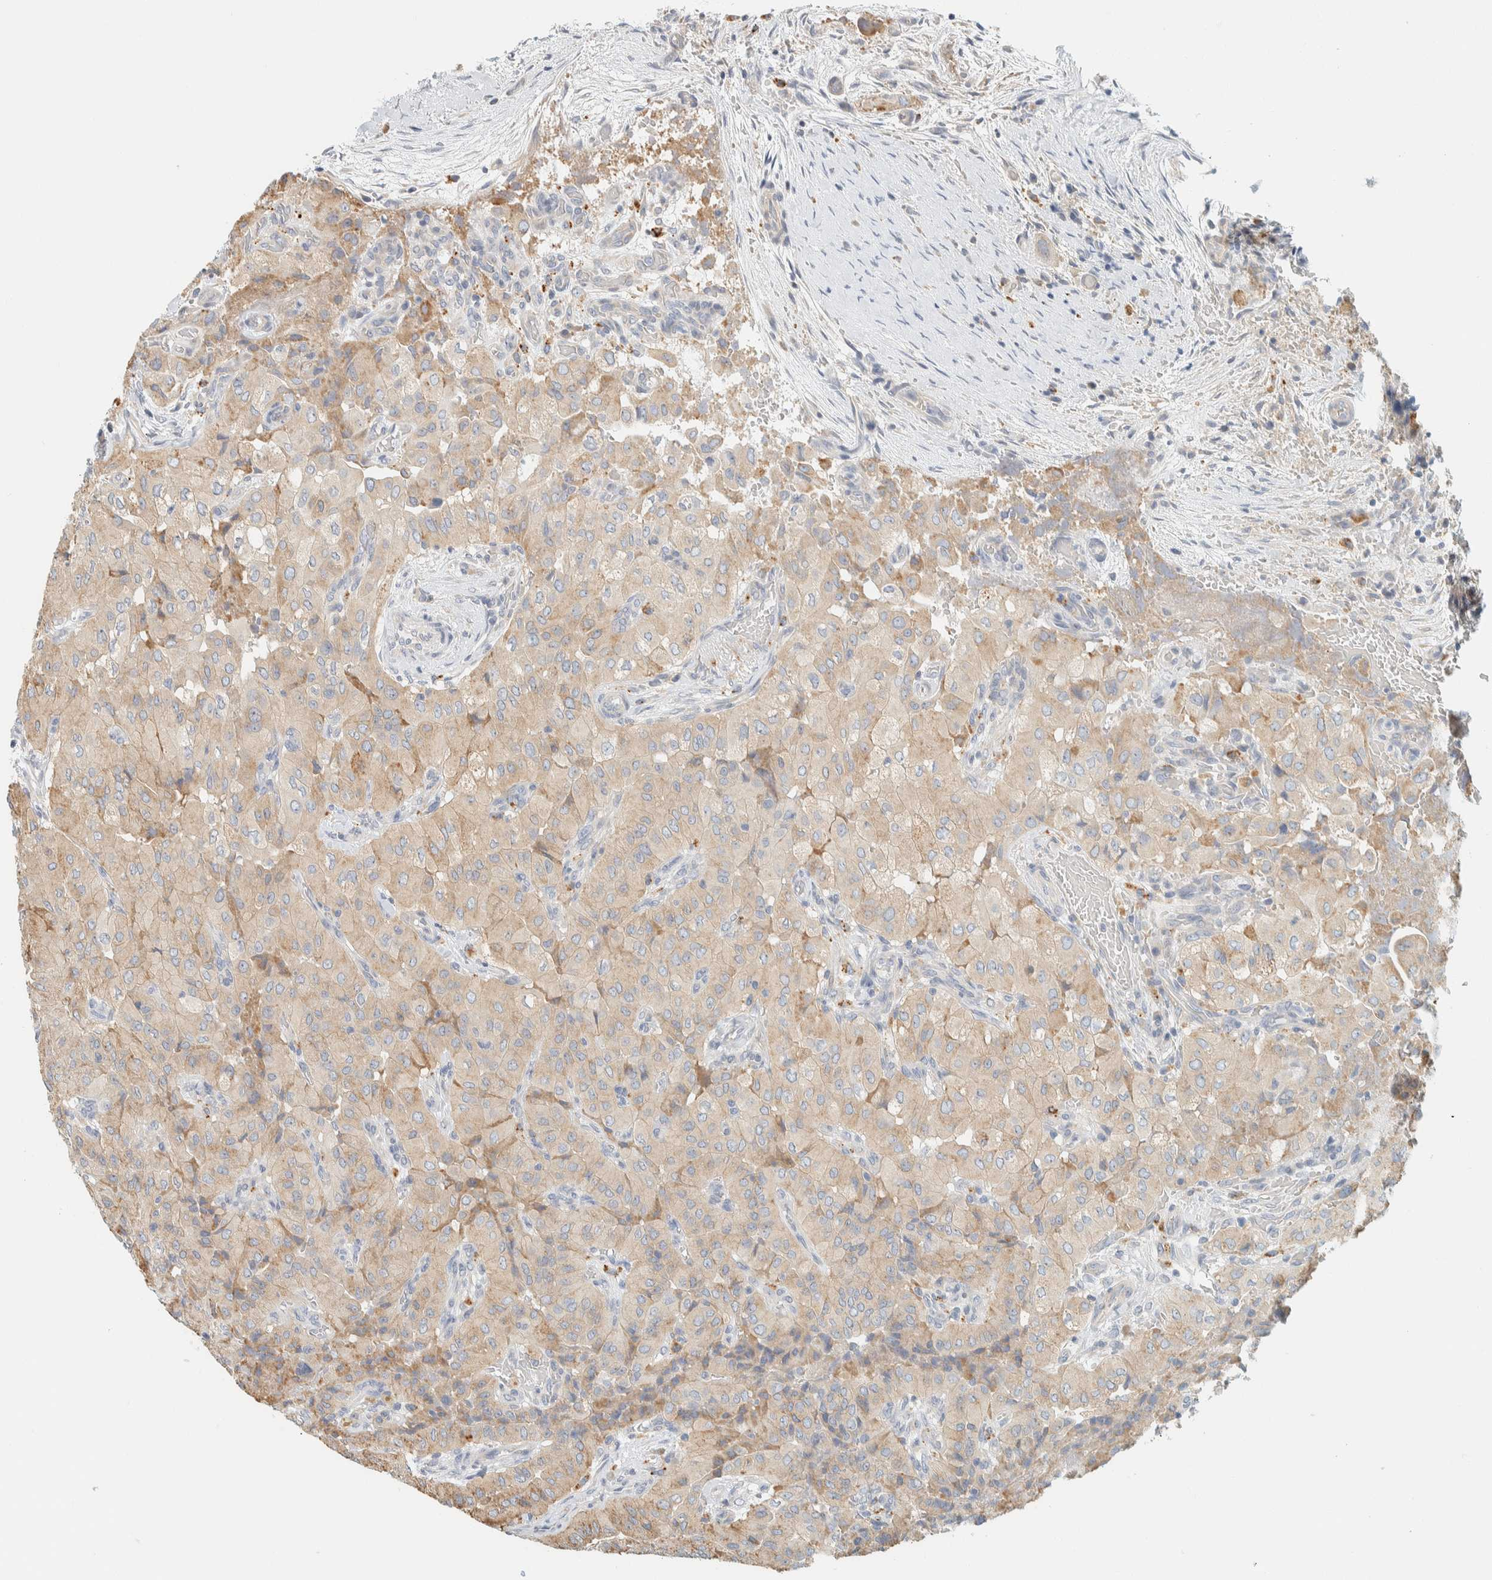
{"staining": {"intensity": "weak", "quantity": ">75%", "location": "cytoplasmic/membranous"}, "tissue": "thyroid cancer", "cell_type": "Tumor cells", "image_type": "cancer", "snomed": [{"axis": "morphology", "description": "Papillary adenocarcinoma, NOS"}, {"axis": "topography", "description": "Thyroid gland"}], "caption": "Tumor cells show low levels of weak cytoplasmic/membranous expression in approximately >75% of cells in human thyroid papillary adenocarcinoma.", "gene": "PTGES3L-AARSD1", "patient": {"sex": "female", "age": 59}}